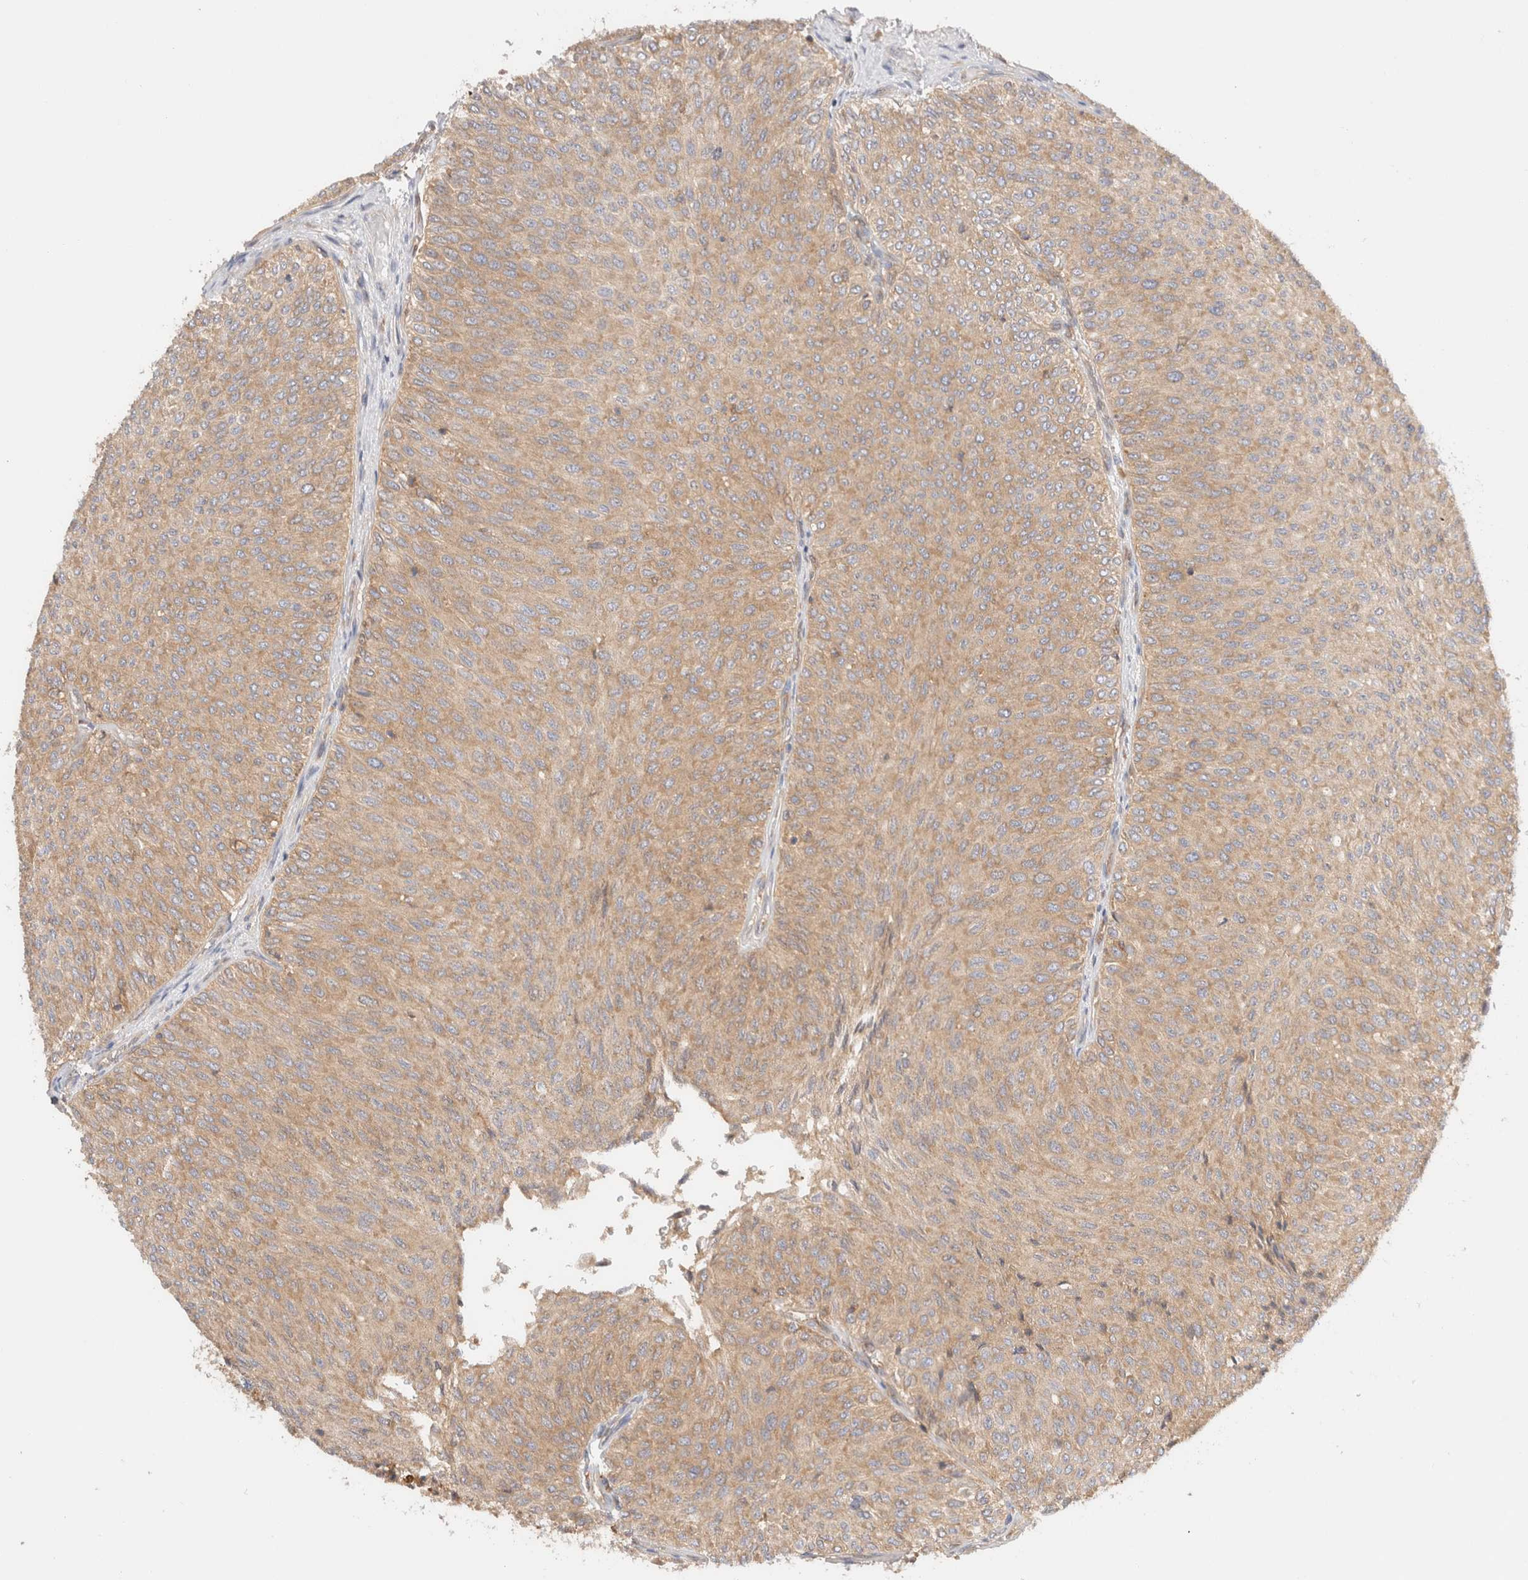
{"staining": {"intensity": "moderate", "quantity": ">75%", "location": "cytoplasmic/membranous"}, "tissue": "urothelial cancer", "cell_type": "Tumor cells", "image_type": "cancer", "snomed": [{"axis": "morphology", "description": "Urothelial carcinoma, Low grade"}, {"axis": "topography", "description": "Urinary bladder"}], "caption": "Urothelial cancer stained for a protein (brown) displays moderate cytoplasmic/membranous positive positivity in approximately >75% of tumor cells.", "gene": "RABEP1", "patient": {"sex": "male", "age": 78}}